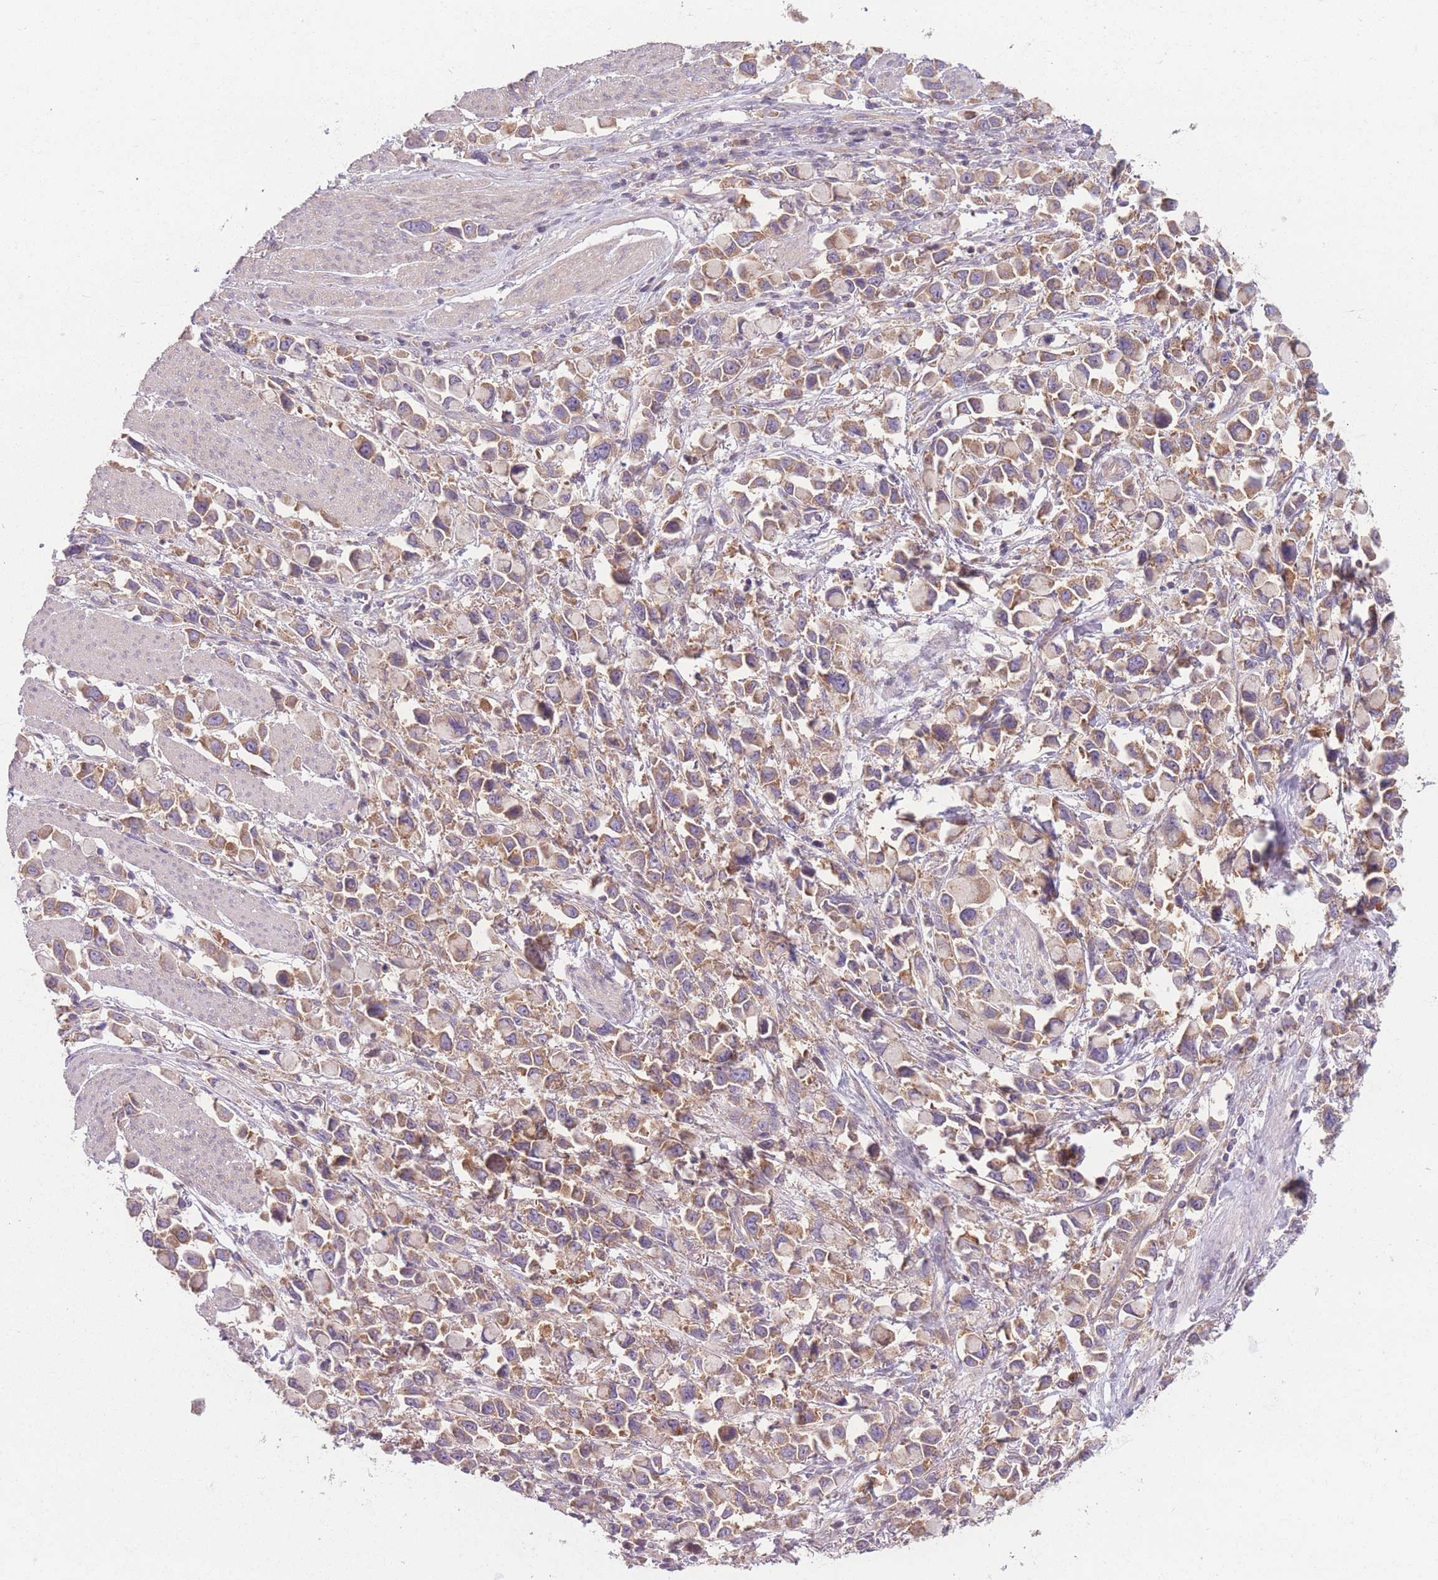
{"staining": {"intensity": "moderate", "quantity": "25%-75%", "location": "cytoplasmic/membranous"}, "tissue": "stomach cancer", "cell_type": "Tumor cells", "image_type": "cancer", "snomed": [{"axis": "morphology", "description": "Adenocarcinoma, NOS"}, {"axis": "topography", "description": "Stomach"}], "caption": "Protein staining by immunohistochemistry (IHC) shows moderate cytoplasmic/membranous expression in about 25%-75% of tumor cells in adenocarcinoma (stomach).", "gene": "WASHC2A", "patient": {"sex": "female", "age": 81}}